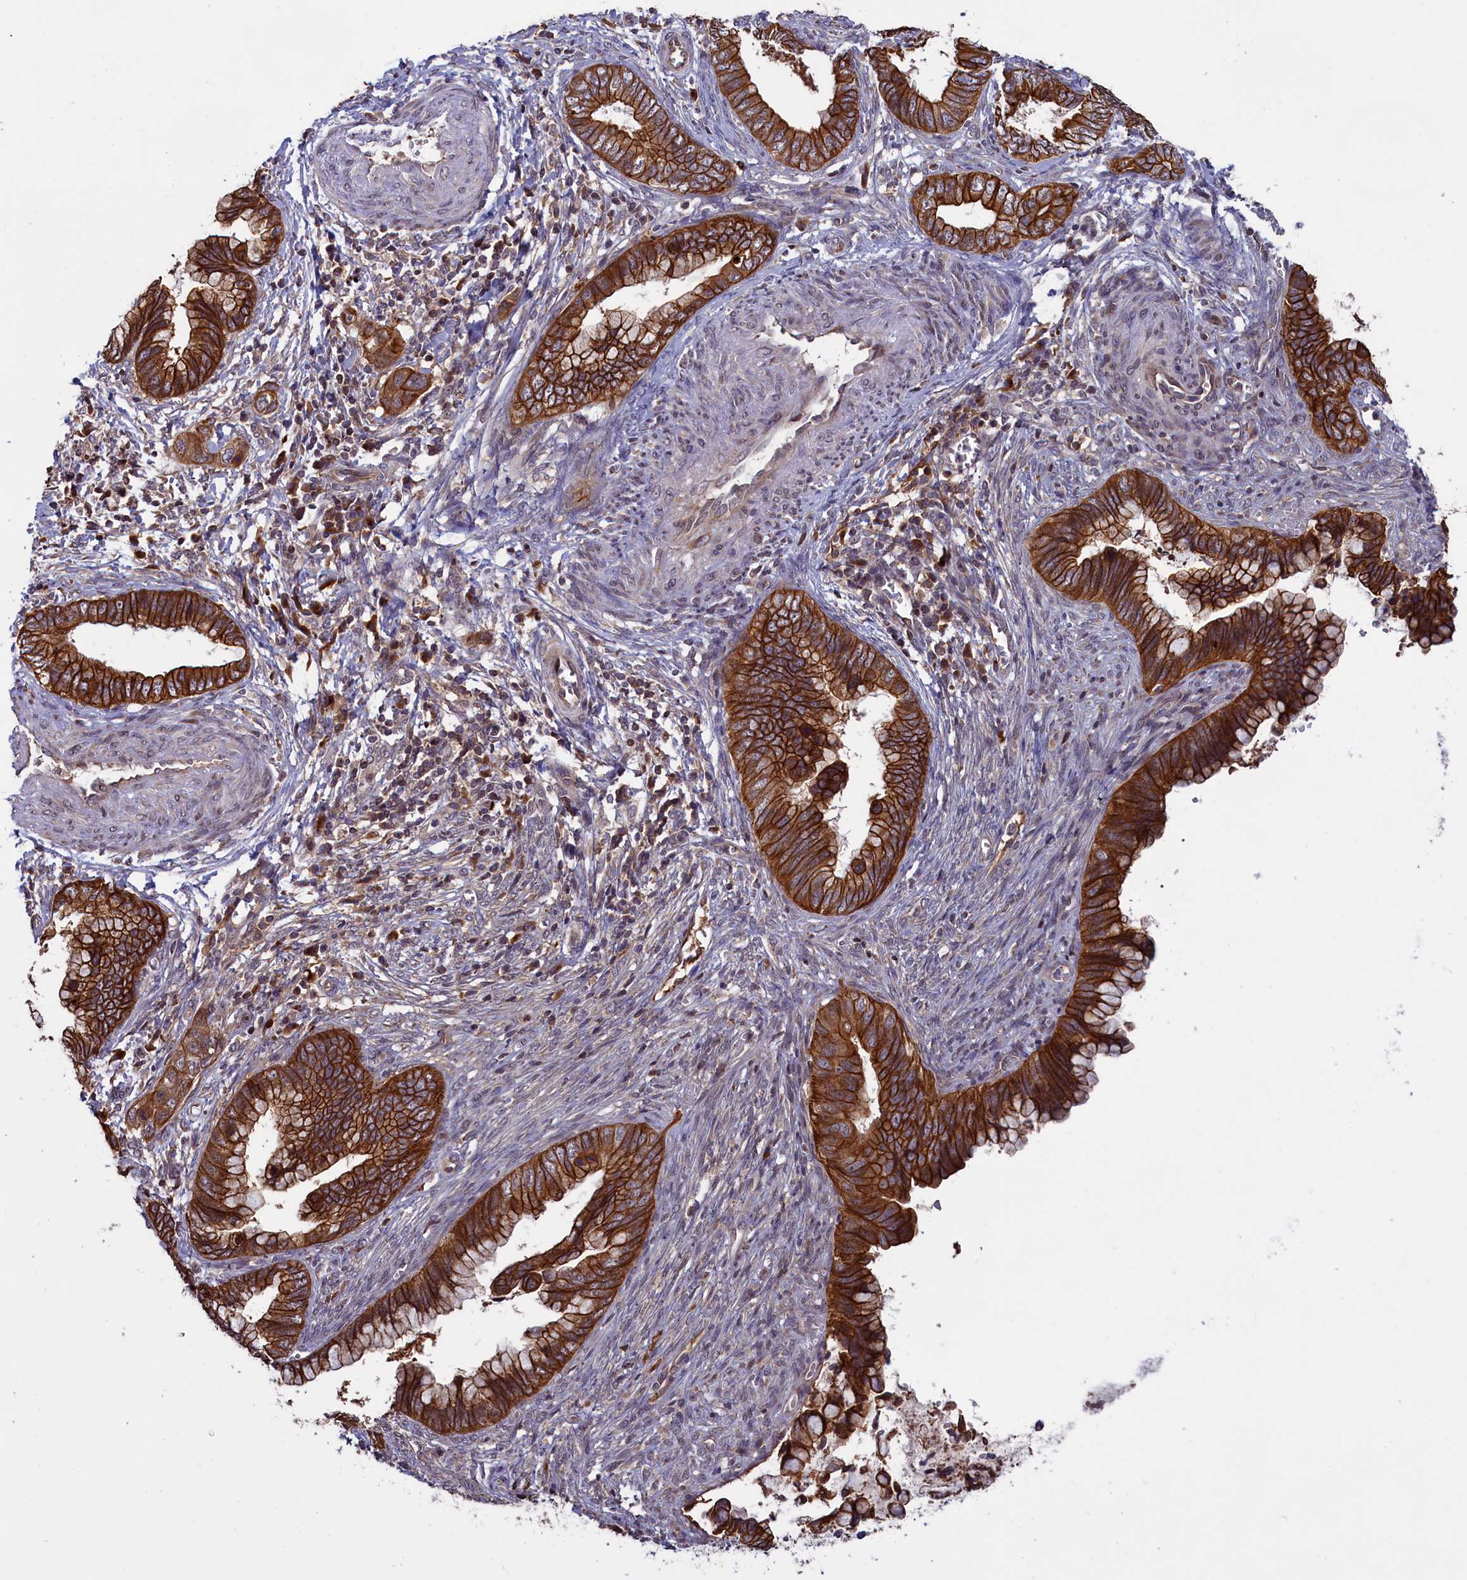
{"staining": {"intensity": "strong", "quantity": ">75%", "location": "cytoplasmic/membranous"}, "tissue": "cervical cancer", "cell_type": "Tumor cells", "image_type": "cancer", "snomed": [{"axis": "morphology", "description": "Adenocarcinoma, NOS"}, {"axis": "topography", "description": "Cervix"}], "caption": "Immunohistochemical staining of cervical cancer (adenocarcinoma) reveals high levels of strong cytoplasmic/membranous protein staining in about >75% of tumor cells.", "gene": "DENND1B", "patient": {"sex": "female", "age": 44}}